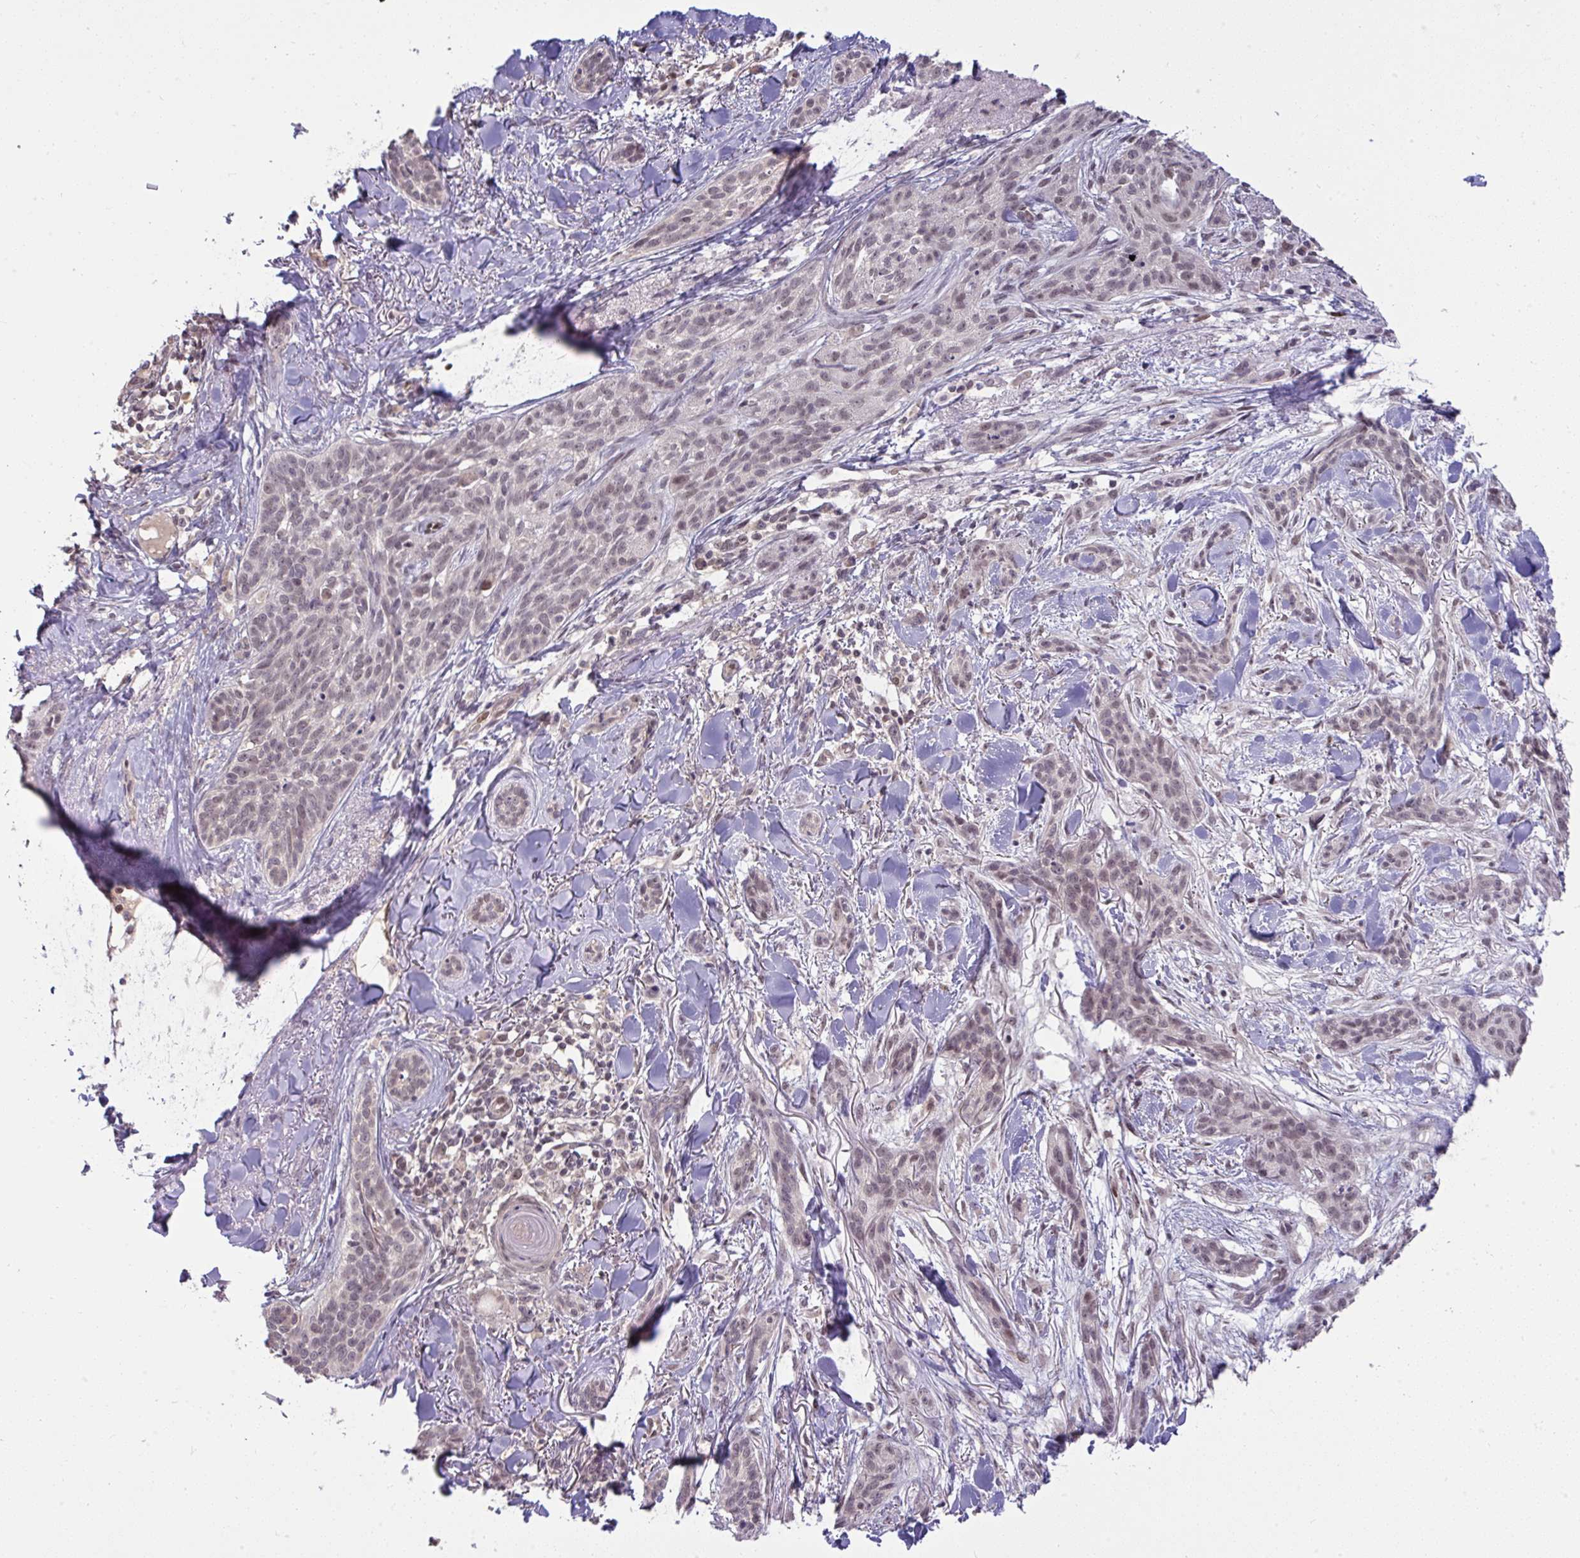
{"staining": {"intensity": "weak", "quantity": ">75%", "location": "nuclear"}, "tissue": "skin cancer", "cell_type": "Tumor cells", "image_type": "cancer", "snomed": [{"axis": "morphology", "description": "Basal cell carcinoma"}, {"axis": "topography", "description": "Skin"}], "caption": "A histopathology image of human skin cancer (basal cell carcinoma) stained for a protein reveals weak nuclear brown staining in tumor cells.", "gene": "KLF2", "patient": {"sex": "male", "age": 52}}